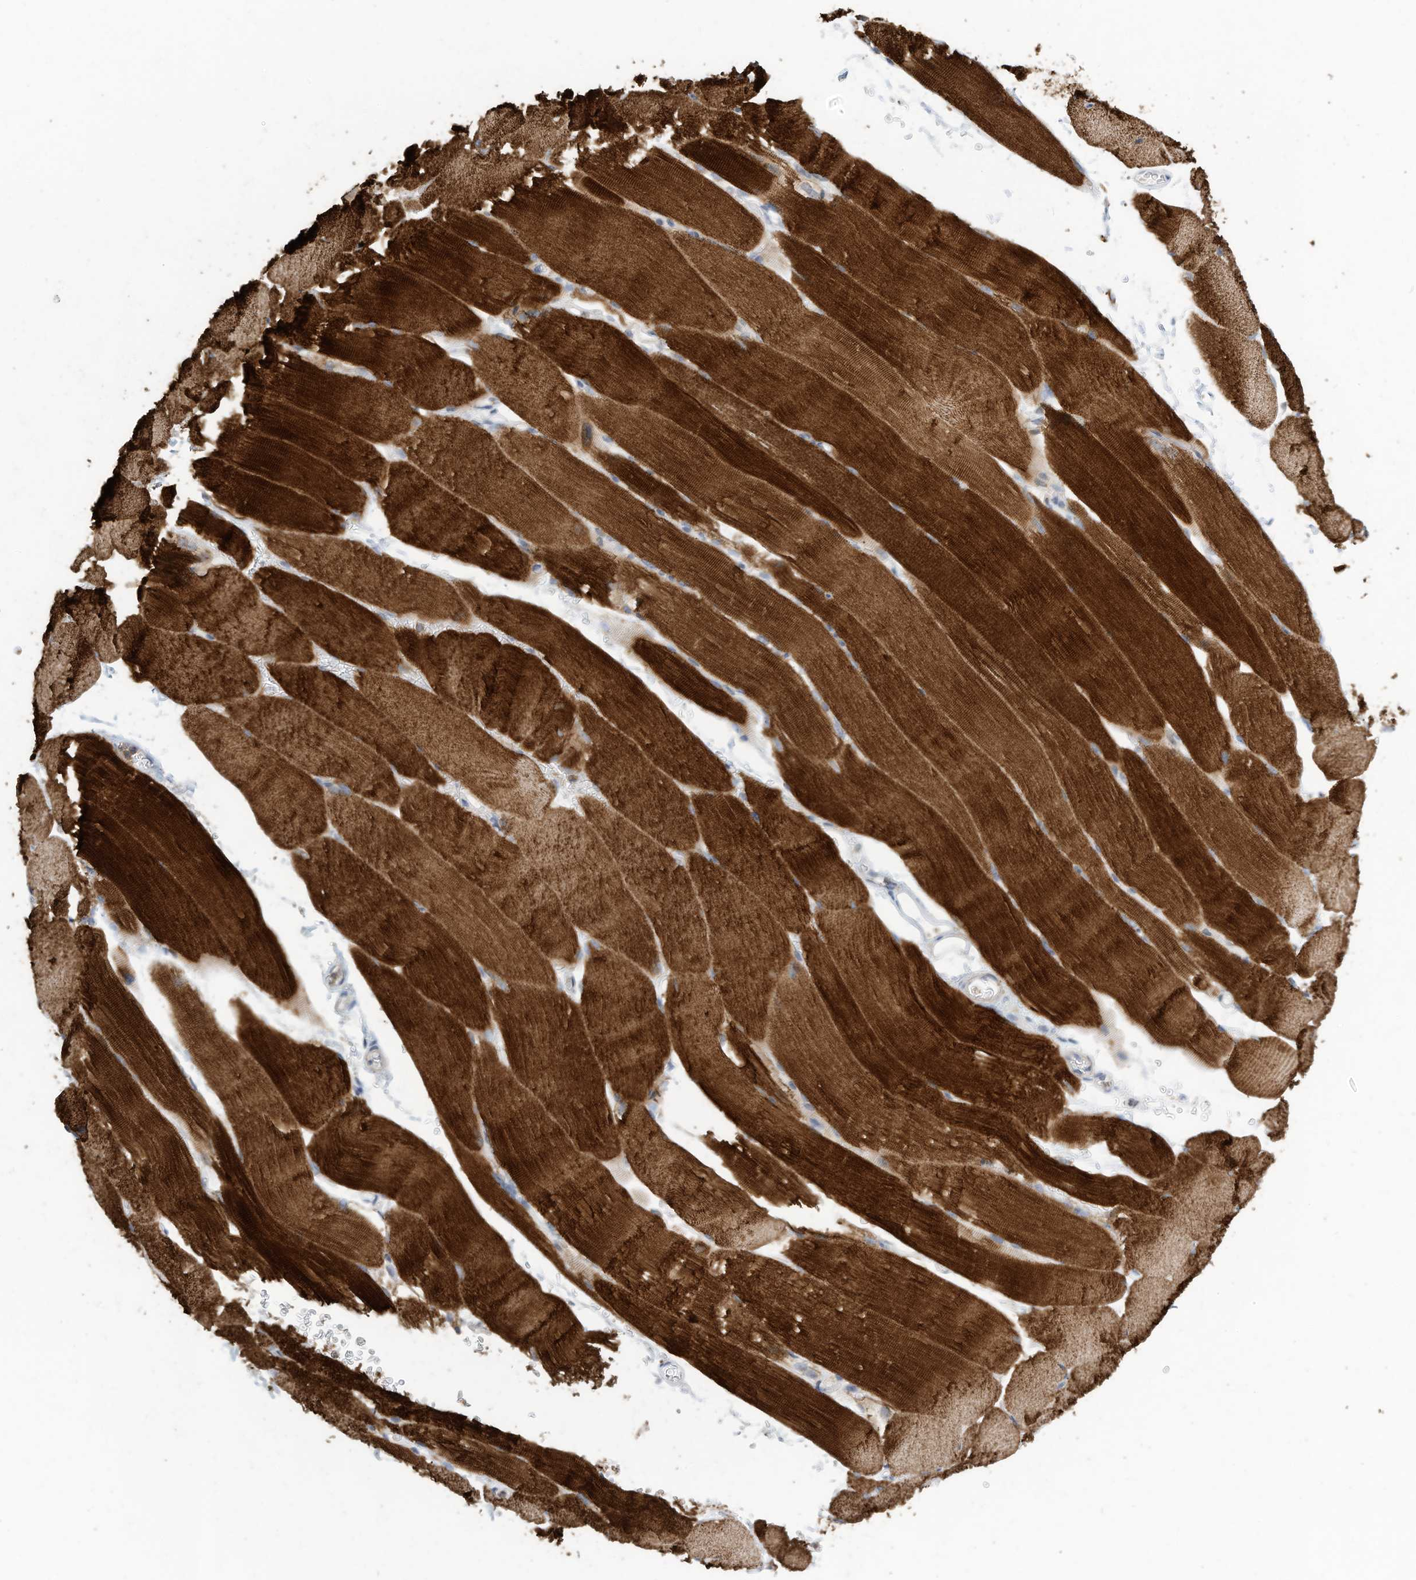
{"staining": {"intensity": "strong", "quantity": ">75%", "location": "cytoplasmic/membranous"}, "tissue": "skeletal muscle", "cell_type": "Myocytes", "image_type": "normal", "snomed": [{"axis": "morphology", "description": "Normal tissue, NOS"}, {"axis": "topography", "description": "Skeletal muscle"}, {"axis": "topography", "description": "Parathyroid gland"}], "caption": "Brown immunohistochemical staining in normal skeletal muscle demonstrates strong cytoplasmic/membranous positivity in approximately >75% of myocytes. The staining was performed using DAB, with brown indicating positive protein expression. Nuclei are stained blue with hematoxylin.", "gene": "MICAL1", "patient": {"sex": "female", "age": 37}}